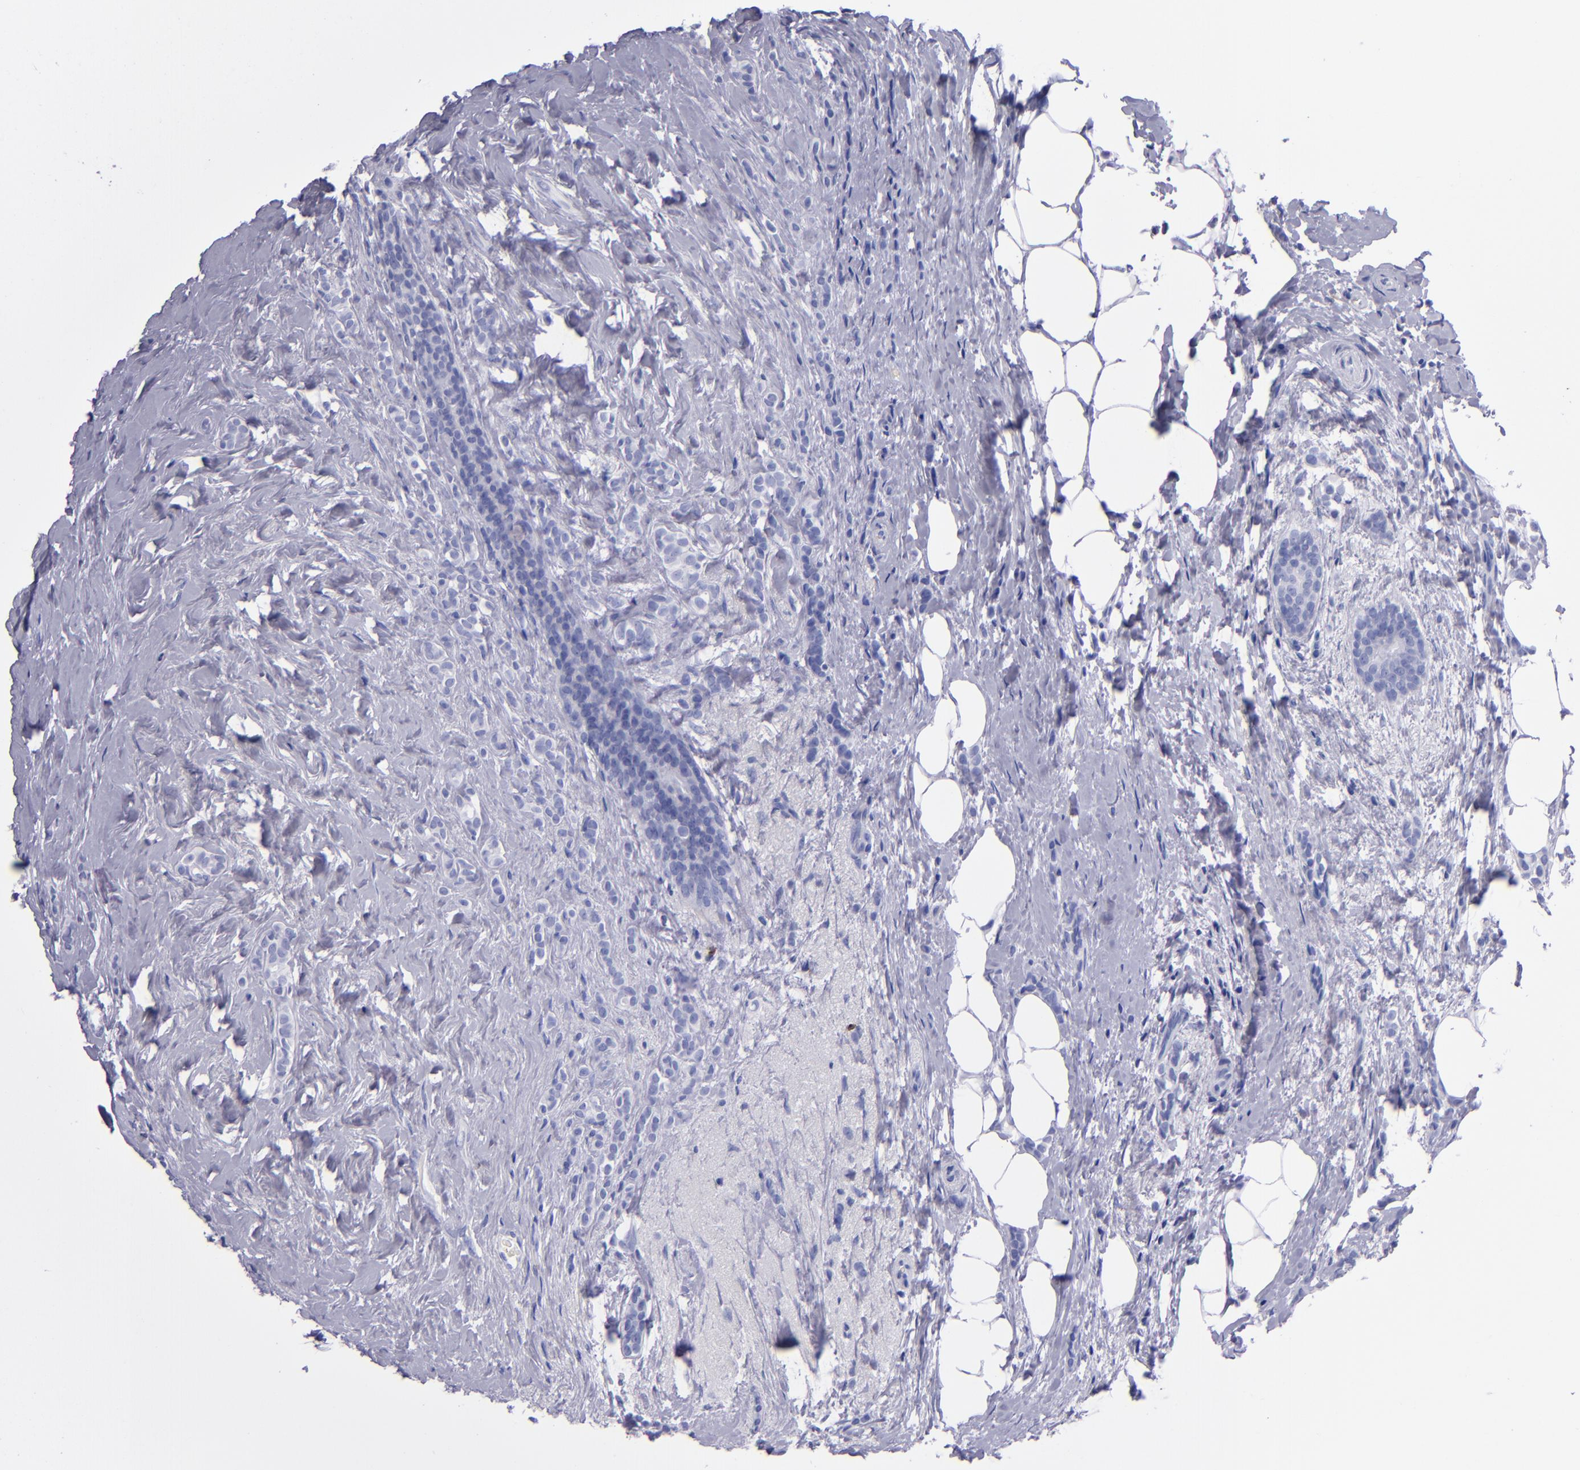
{"staining": {"intensity": "negative", "quantity": "none", "location": "none"}, "tissue": "breast cancer", "cell_type": "Tumor cells", "image_type": "cancer", "snomed": [{"axis": "morphology", "description": "Lobular carcinoma"}, {"axis": "topography", "description": "Breast"}], "caption": "Human breast lobular carcinoma stained for a protein using IHC exhibits no staining in tumor cells.", "gene": "CR1", "patient": {"sex": "female", "age": 56}}